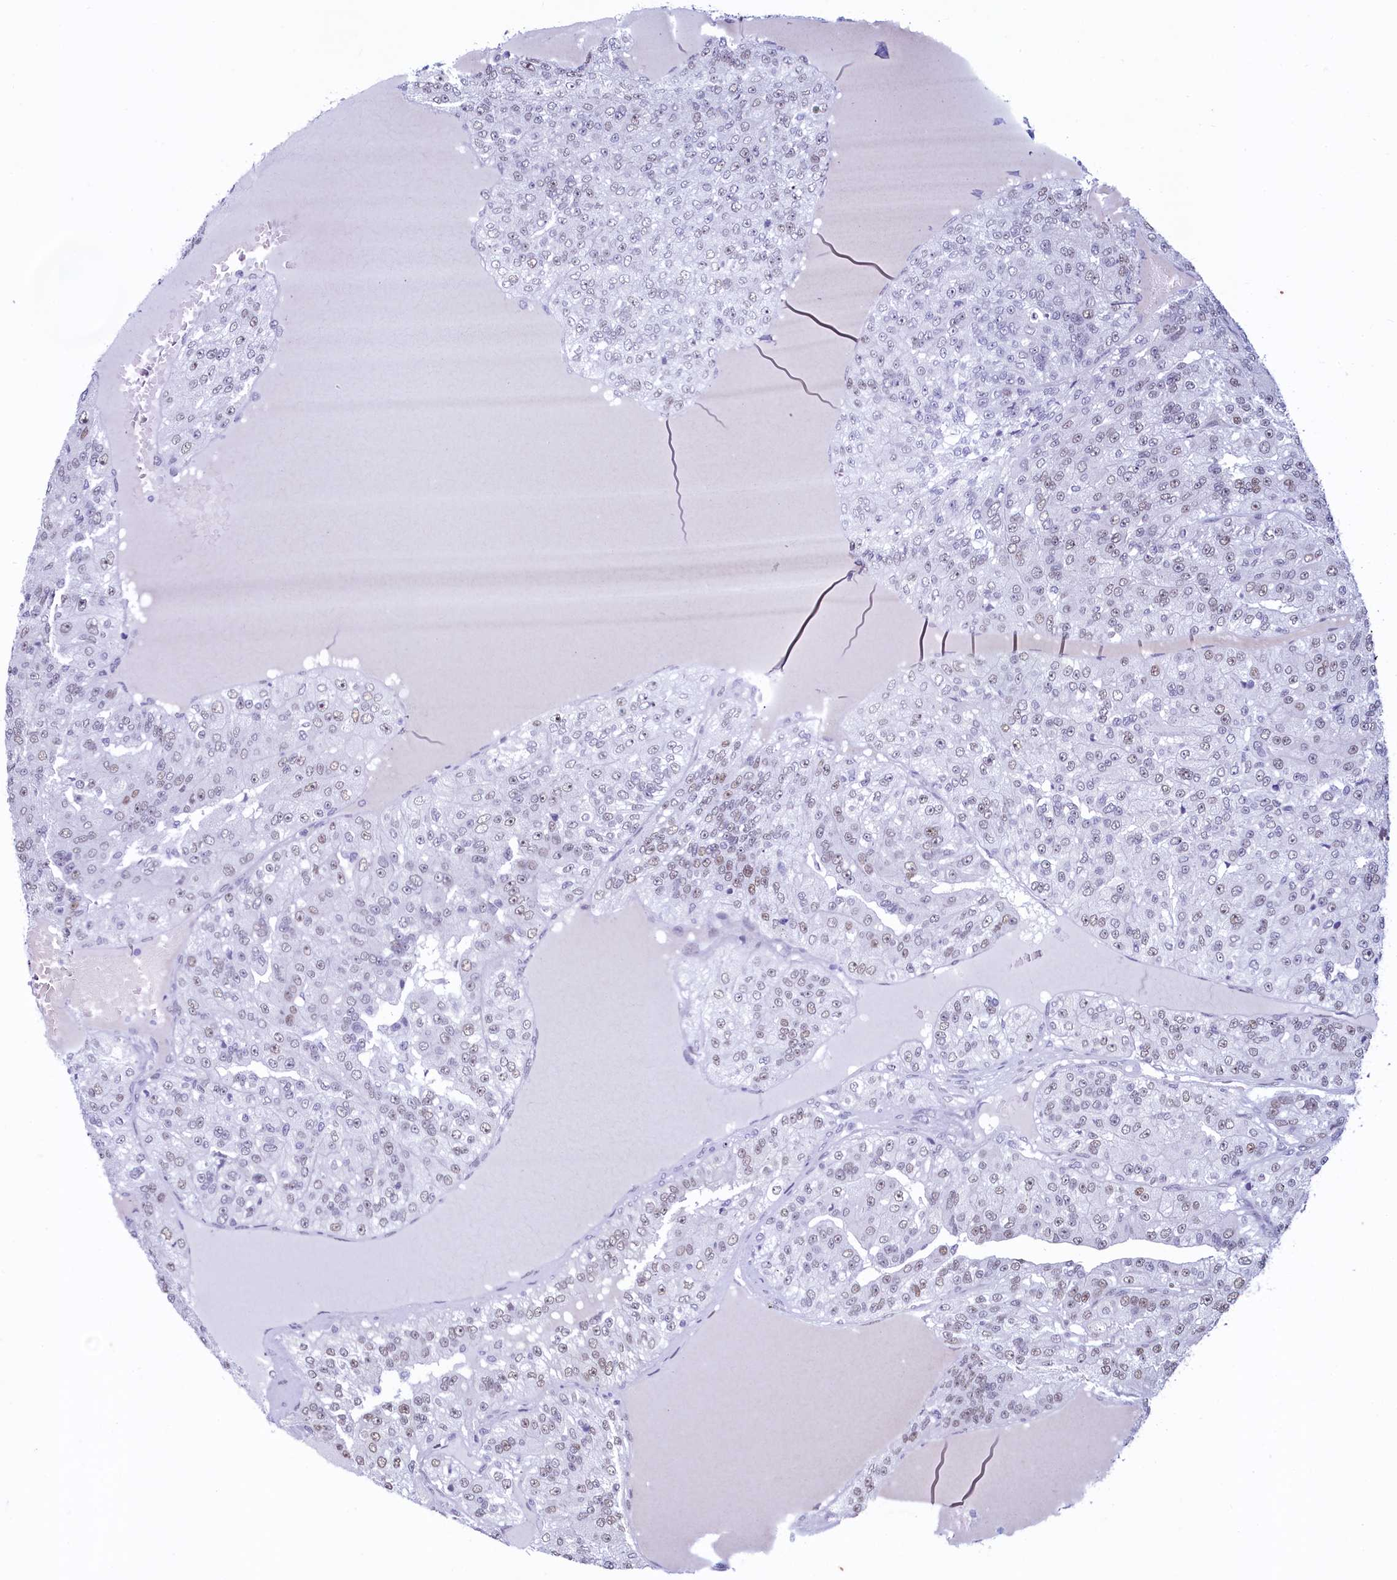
{"staining": {"intensity": "weak", "quantity": "25%-75%", "location": "nuclear"}, "tissue": "renal cancer", "cell_type": "Tumor cells", "image_type": "cancer", "snomed": [{"axis": "morphology", "description": "Adenocarcinoma, NOS"}, {"axis": "topography", "description": "Kidney"}], "caption": "Protein staining of adenocarcinoma (renal) tissue exhibits weak nuclear staining in about 25%-75% of tumor cells.", "gene": "SUGP2", "patient": {"sex": "female", "age": 63}}